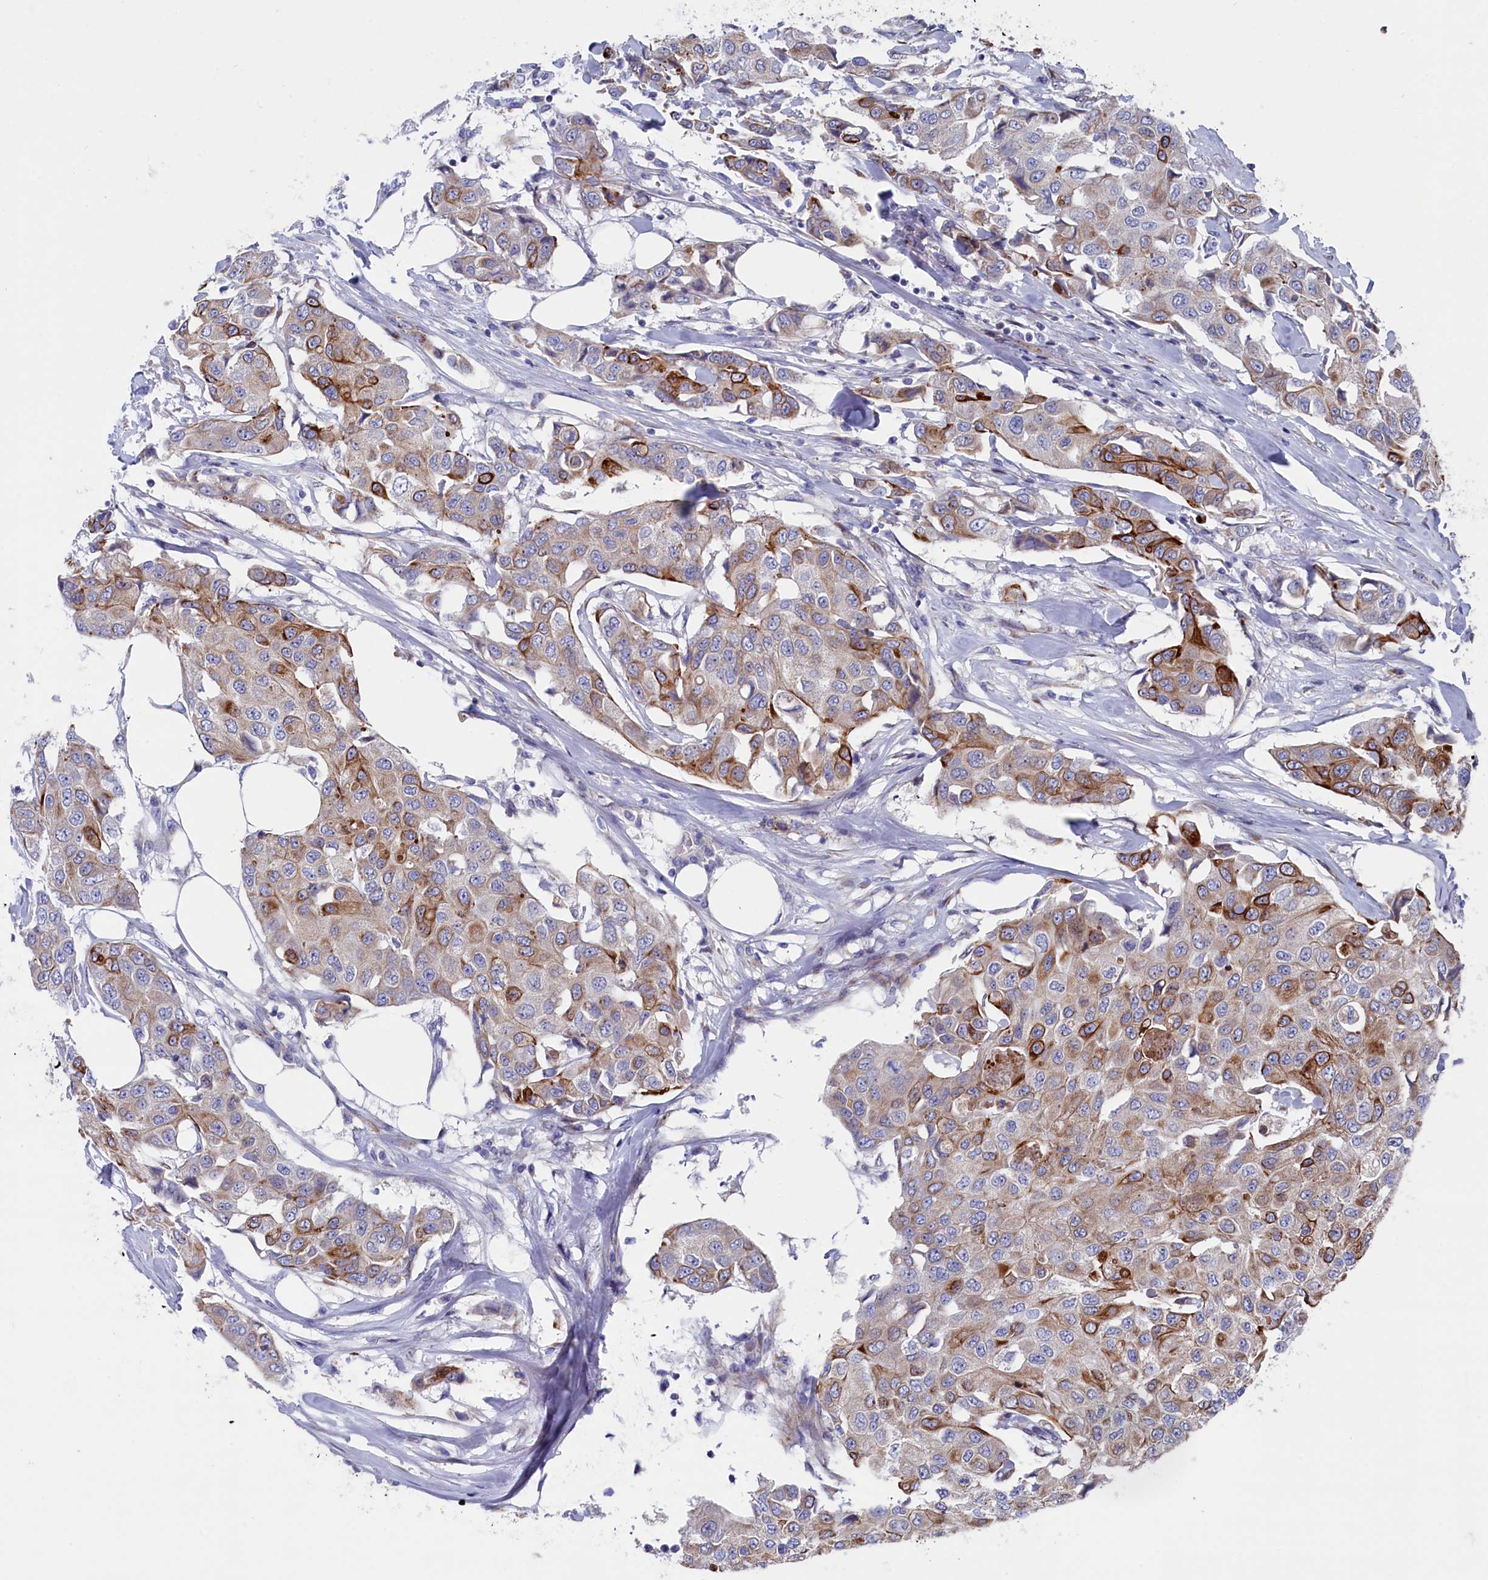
{"staining": {"intensity": "moderate", "quantity": ">75%", "location": "cytoplasmic/membranous"}, "tissue": "breast cancer", "cell_type": "Tumor cells", "image_type": "cancer", "snomed": [{"axis": "morphology", "description": "Duct carcinoma"}, {"axis": "topography", "description": "Breast"}], "caption": "Moderate cytoplasmic/membranous expression for a protein is present in approximately >75% of tumor cells of intraductal carcinoma (breast) using IHC.", "gene": "NUDT7", "patient": {"sex": "female", "age": 80}}